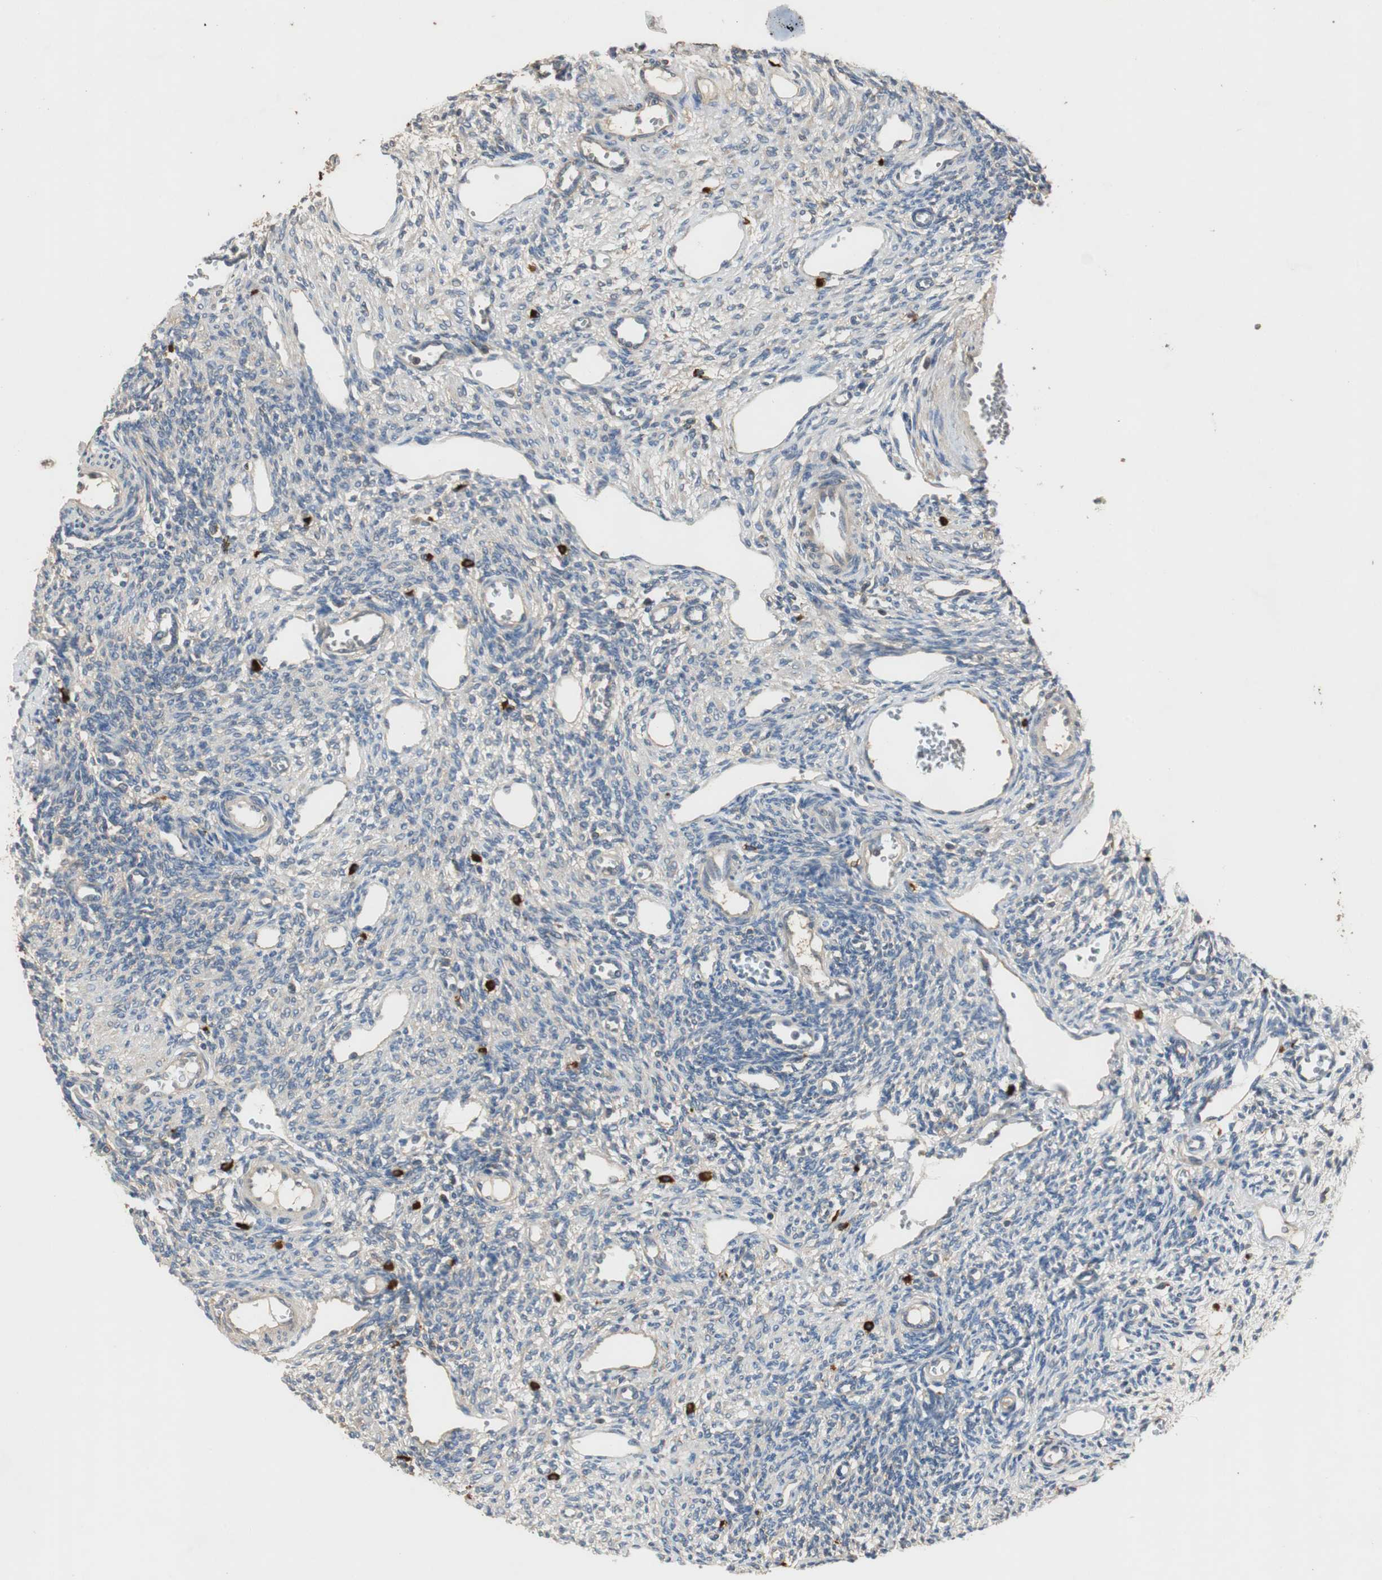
{"staining": {"intensity": "negative", "quantity": "none", "location": "none"}, "tissue": "ovary", "cell_type": "Ovarian stroma cells", "image_type": "normal", "snomed": [{"axis": "morphology", "description": "Normal tissue, NOS"}, {"axis": "topography", "description": "Ovary"}], "caption": "Human ovary stained for a protein using immunohistochemistry (IHC) reveals no staining in ovarian stroma cells.", "gene": "TNFRSF14", "patient": {"sex": "female", "age": 33}}